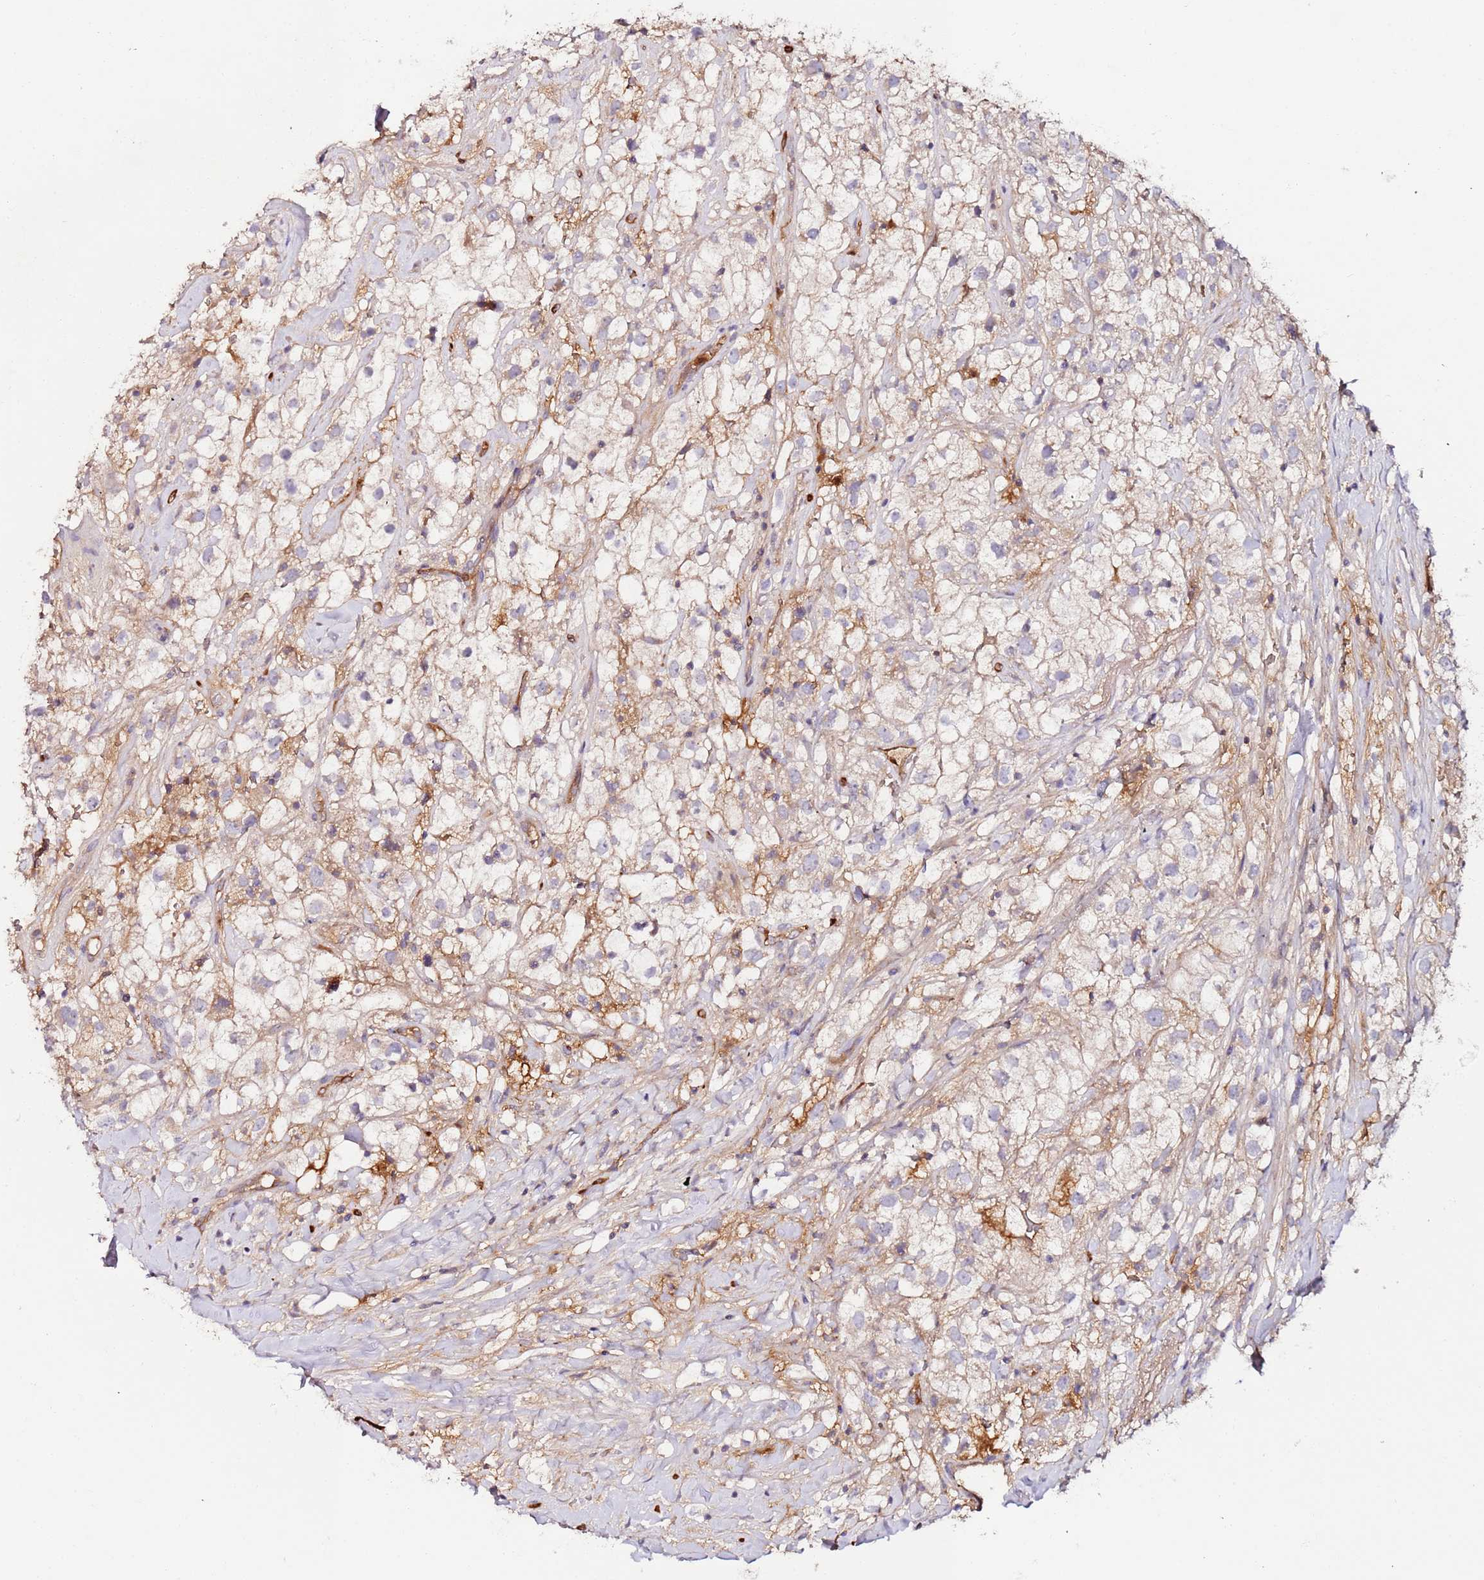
{"staining": {"intensity": "weak", "quantity": "25%-75%", "location": "cytoplasmic/membranous"}, "tissue": "renal cancer", "cell_type": "Tumor cells", "image_type": "cancer", "snomed": [{"axis": "morphology", "description": "Adenocarcinoma, NOS"}, {"axis": "topography", "description": "Kidney"}], "caption": "There is low levels of weak cytoplasmic/membranous expression in tumor cells of renal adenocarcinoma, as demonstrated by immunohistochemical staining (brown color).", "gene": "FLVCR1", "patient": {"sex": "male", "age": 59}}